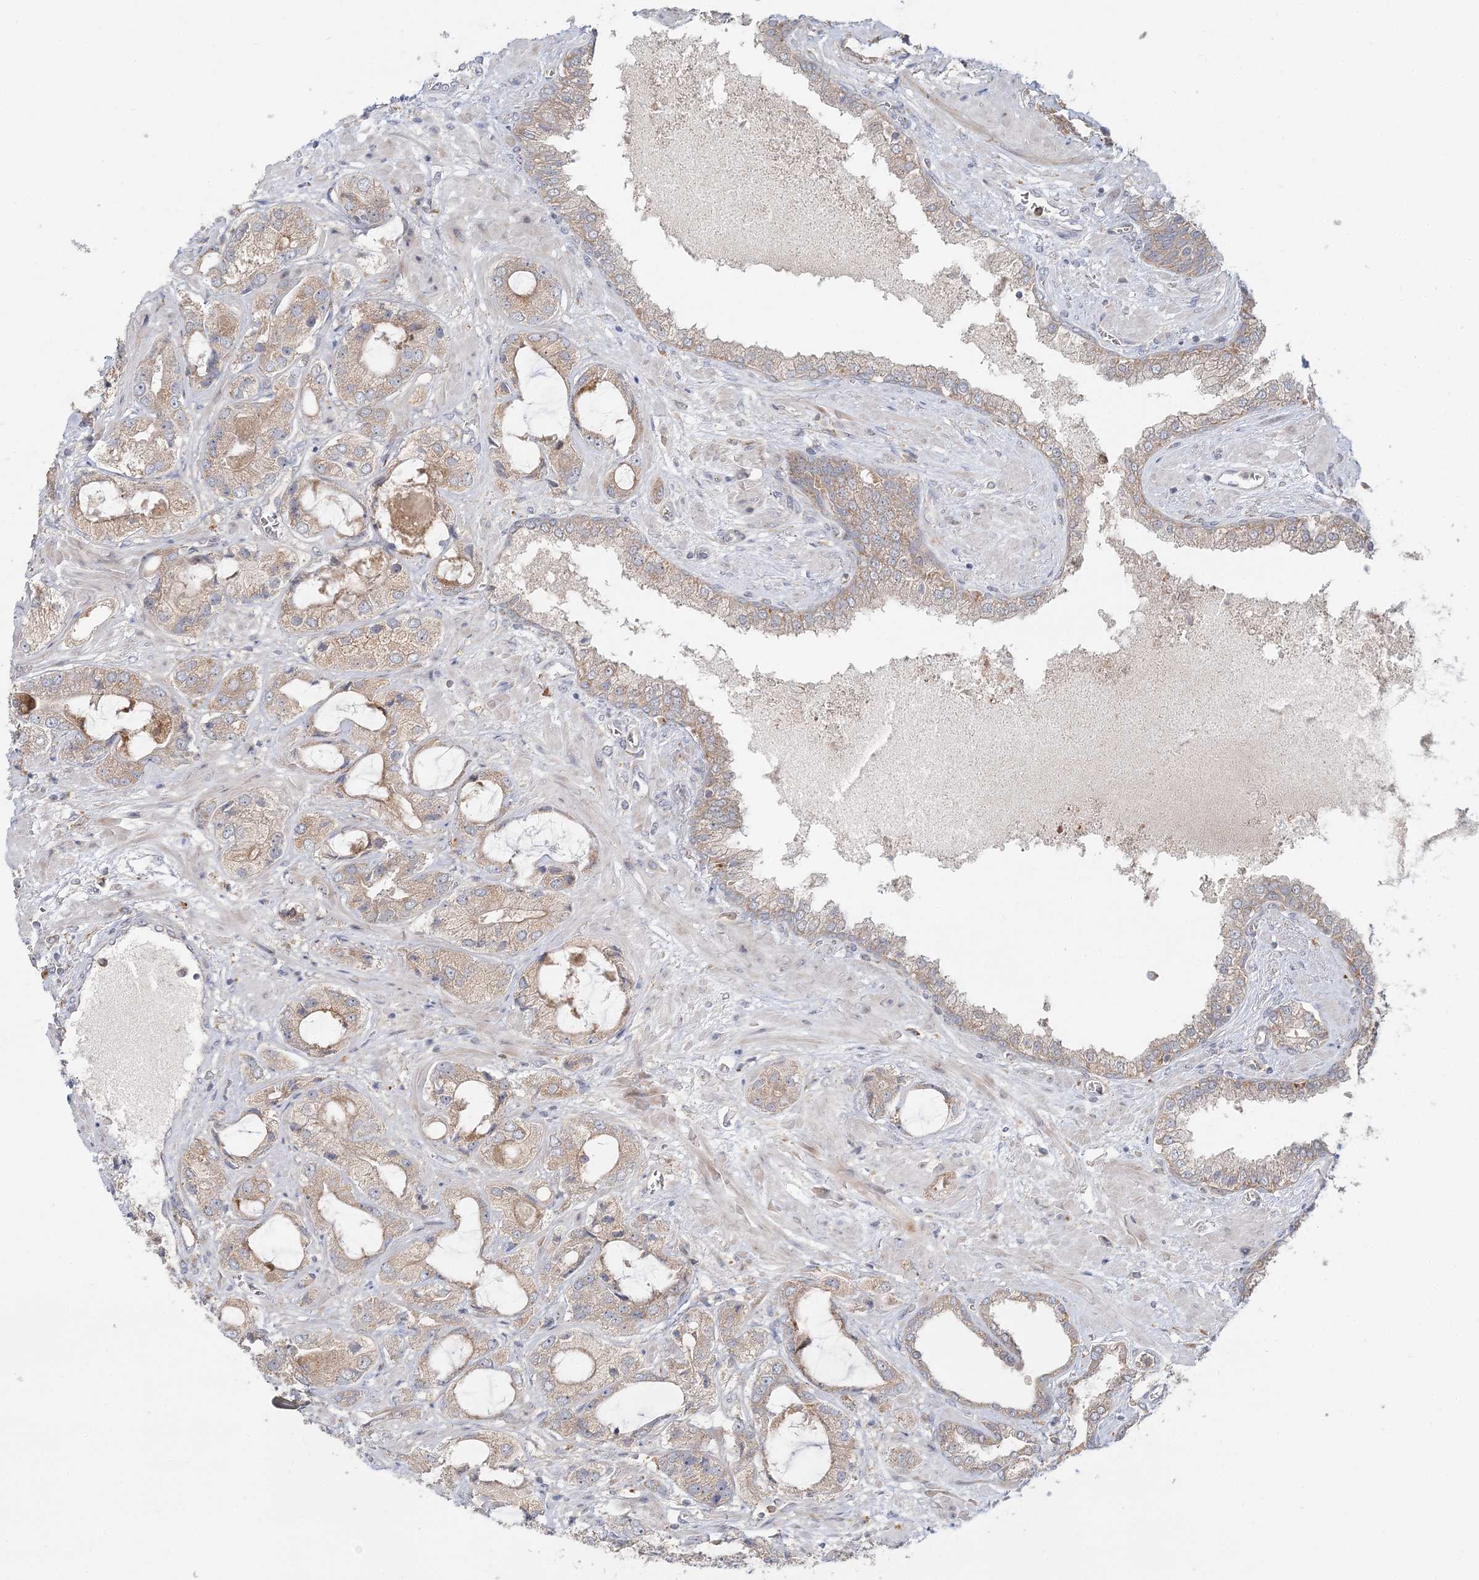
{"staining": {"intensity": "weak", "quantity": ">75%", "location": "cytoplasmic/membranous"}, "tissue": "prostate cancer", "cell_type": "Tumor cells", "image_type": "cancer", "snomed": [{"axis": "morphology", "description": "Normal tissue, NOS"}, {"axis": "morphology", "description": "Adenocarcinoma, High grade"}, {"axis": "topography", "description": "Prostate"}, {"axis": "topography", "description": "Peripheral nerve tissue"}], "caption": "Immunohistochemistry histopathology image of prostate adenocarcinoma (high-grade) stained for a protein (brown), which exhibits low levels of weak cytoplasmic/membranous expression in approximately >75% of tumor cells.", "gene": "ABCC3", "patient": {"sex": "male", "age": 59}}